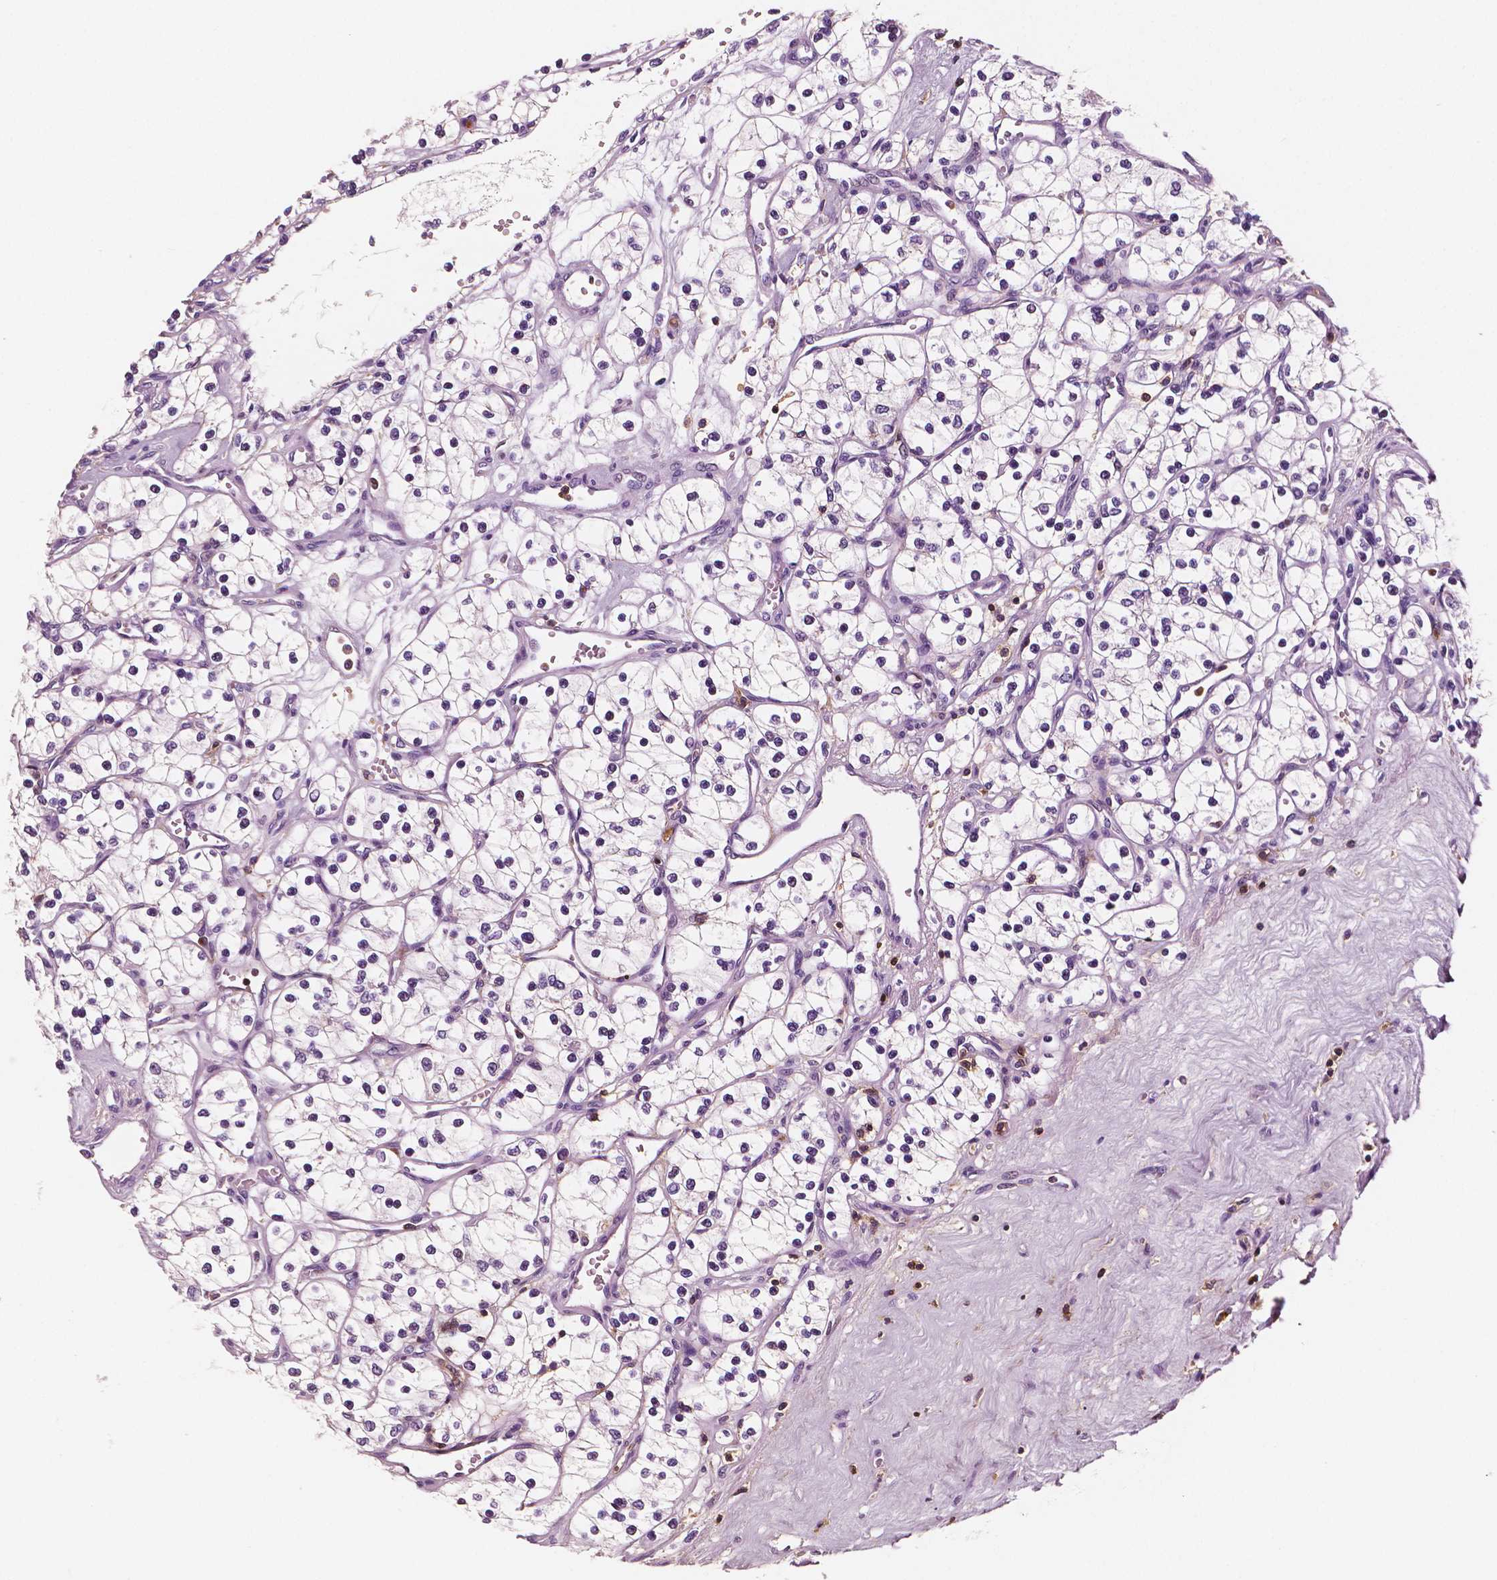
{"staining": {"intensity": "negative", "quantity": "none", "location": "none"}, "tissue": "renal cancer", "cell_type": "Tumor cells", "image_type": "cancer", "snomed": [{"axis": "morphology", "description": "Adenocarcinoma, NOS"}, {"axis": "topography", "description": "Kidney"}], "caption": "Tumor cells show no significant positivity in renal cancer.", "gene": "PTPRC", "patient": {"sex": "female", "age": 69}}